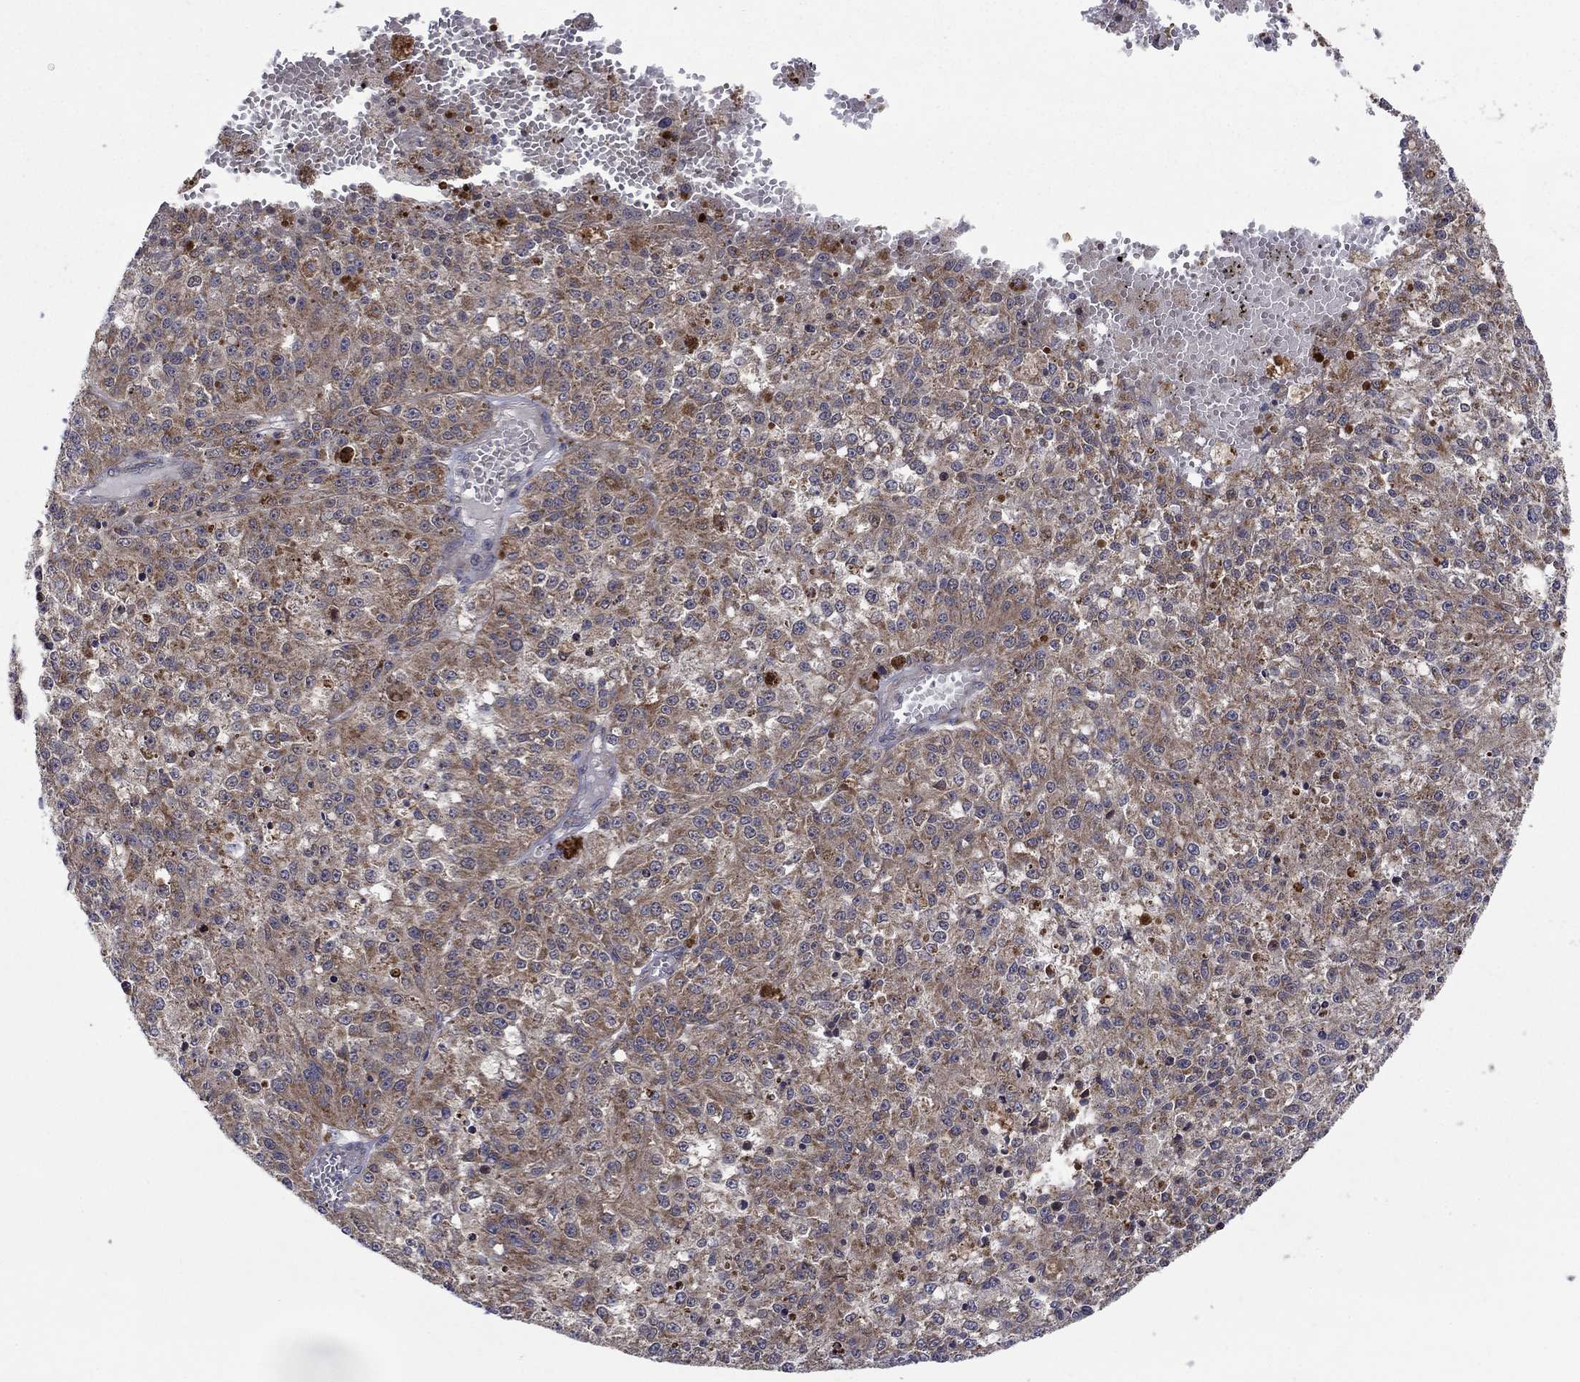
{"staining": {"intensity": "moderate", "quantity": ">75%", "location": "cytoplasmic/membranous"}, "tissue": "melanoma", "cell_type": "Tumor cells", "image_type": "cancer", "snomed": [{"axis": "morphology", "description": "Malignant melanoma, Metastatic site"}, {"axis": "topography", "description": "Lymph node"}], "caption": "IHC of melanoma demonstrates medium levels of moderate cytoplasmic/membranous staining in approximately >75% of tumor cells. (DAB IHC with brightfield microscopy, high magnification).", "gene": "SLC35F2", "patient": {"sex": "female", "age": 64}}